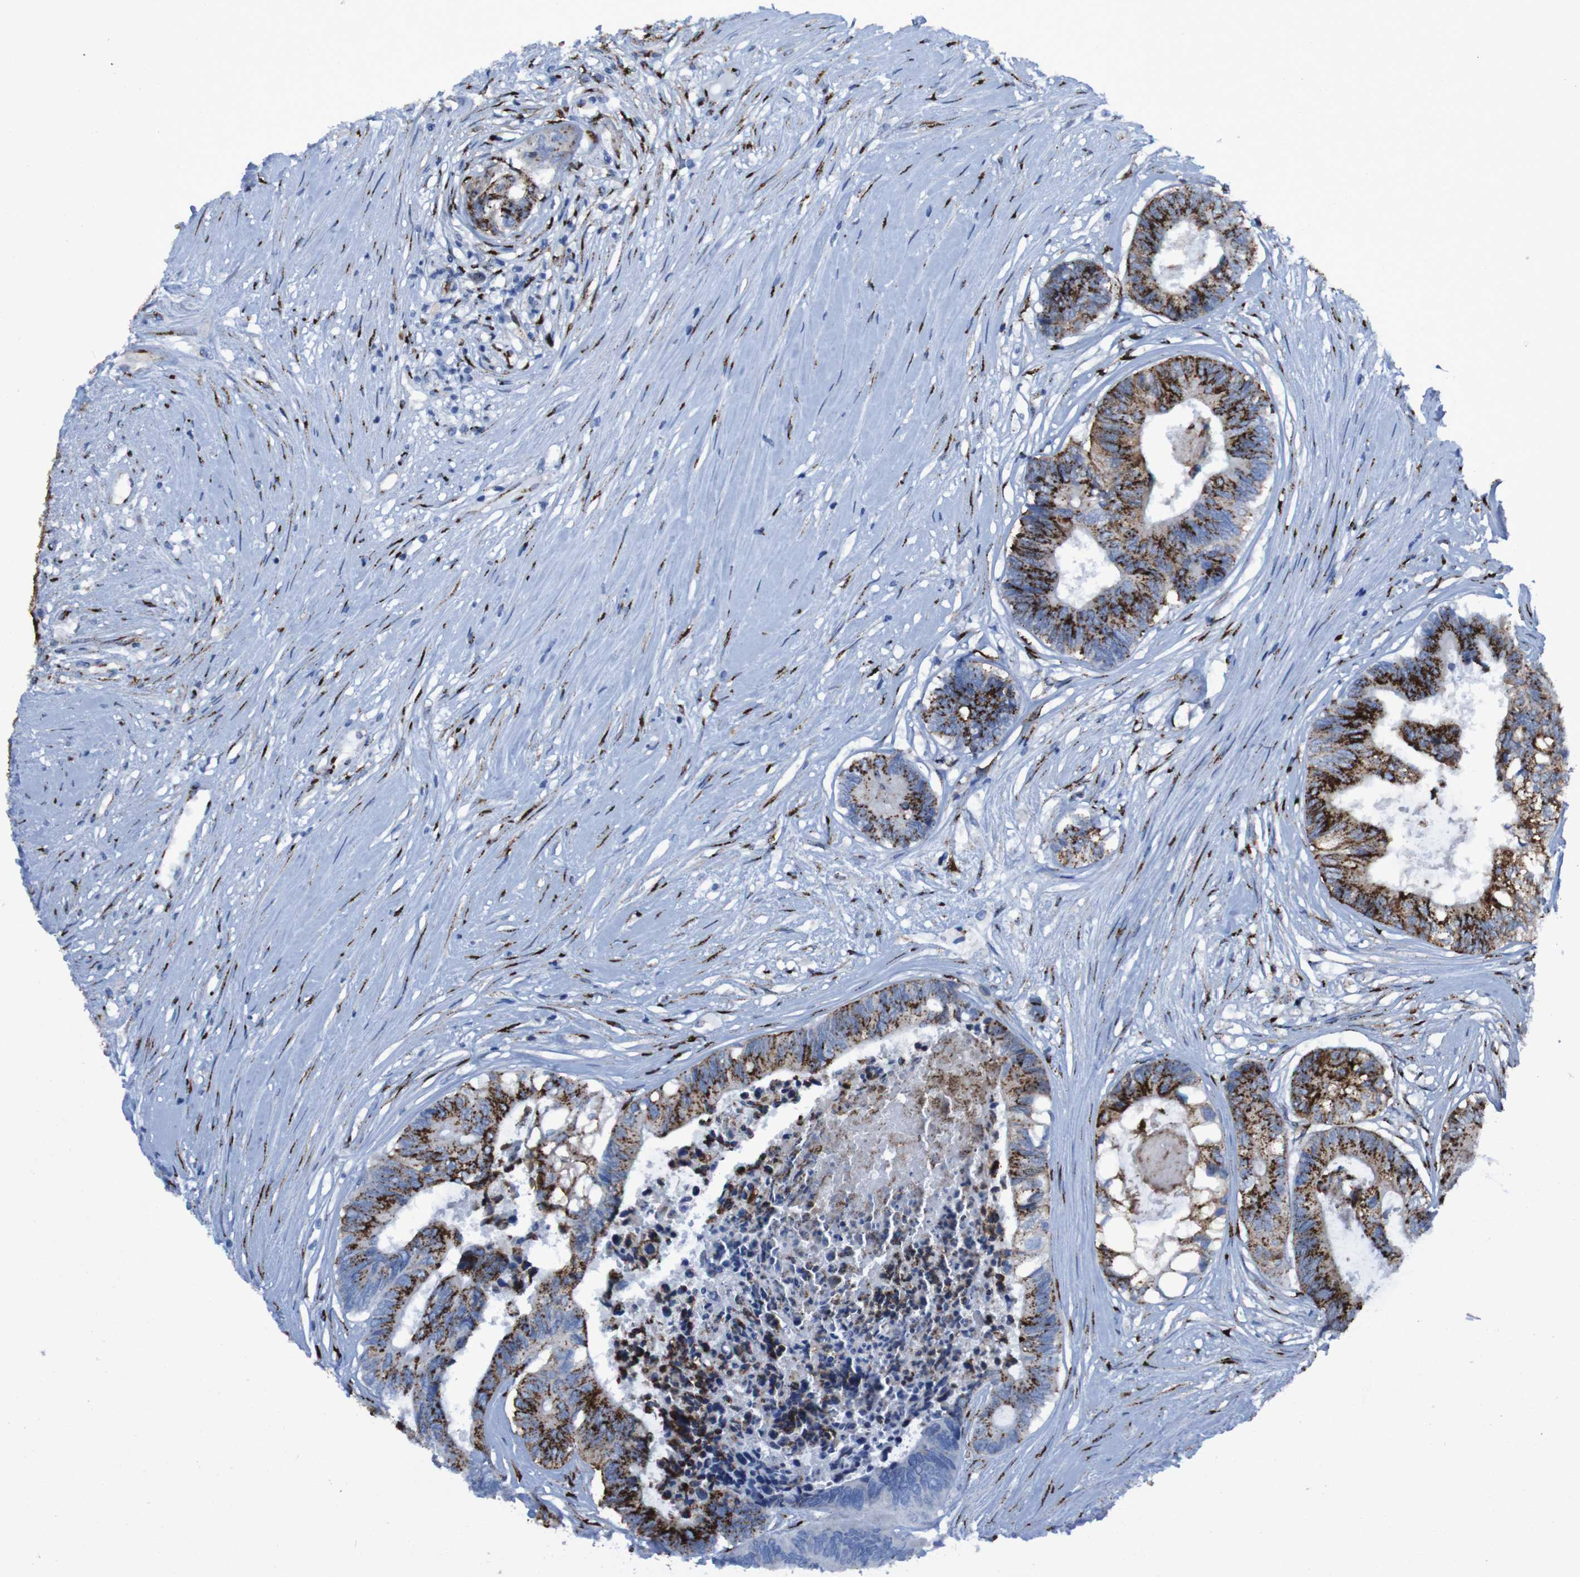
{"staining": {"intensity": "strong", "quantity": ">75%", "location": "cytoplasmic/membranous"}, "tissue": "colorectal cancer", "cell_type": "Tumor cells", "image_type": "cancer", "snomed": [{"axis": "morphology", "description": "Adenocarcinoma, NOS"}, {"axis": "topography", "description": "Rectum"}], "caption": "Colorectal adenocarcinoma tissue shows strong cytoplasmic/membranous staining in about >75% of tumor cells, visualized by immunohistochemistry. (DAB IHC with brightfield microscopy, high magnification).", "gene": "GOLM1", "patient": {"sex": "male", "age": 63}}